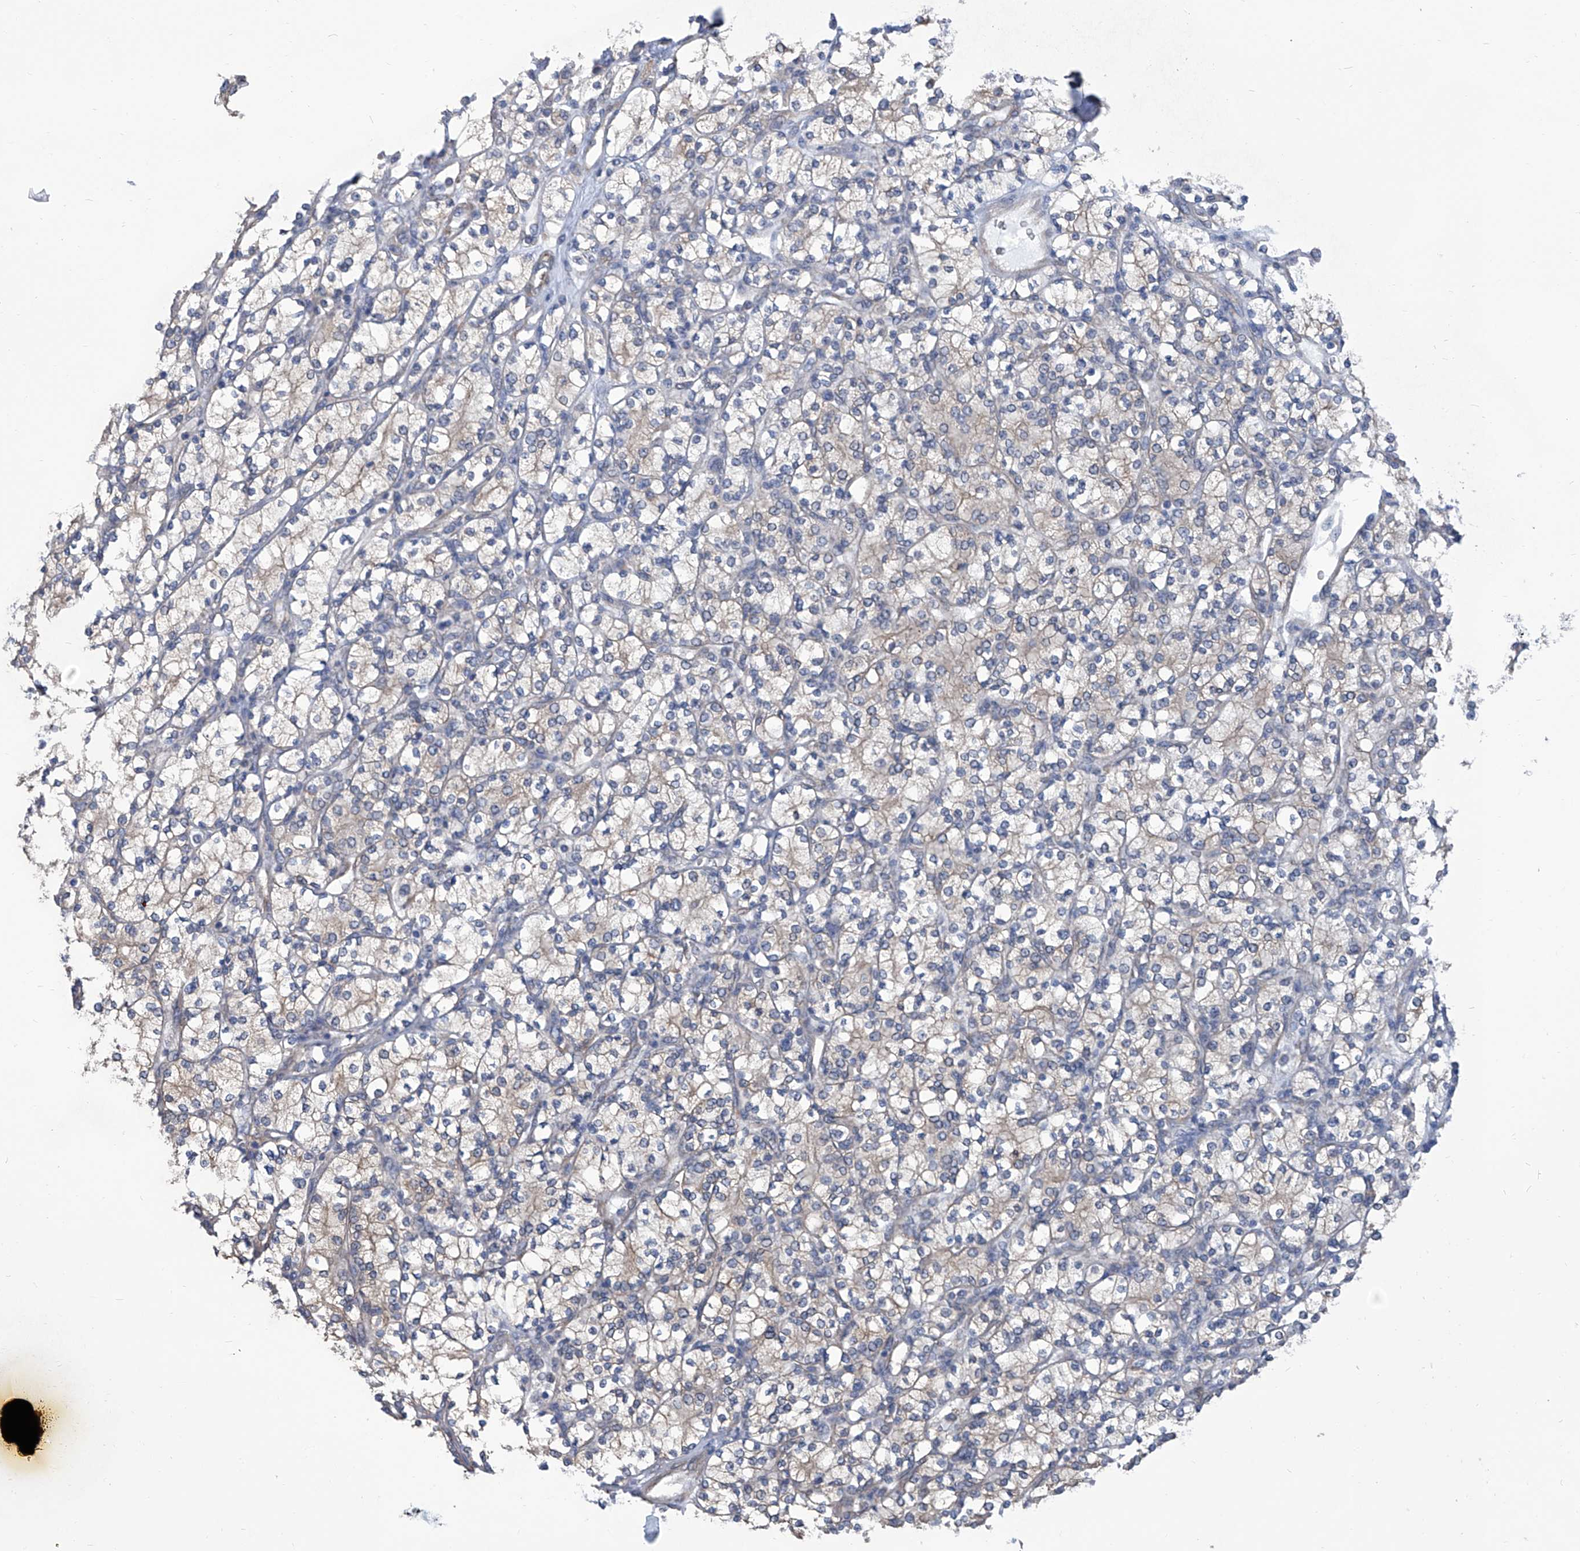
{"staining": {"intensity": "weak", "quantity": "25%-75%", "location": "cytoplasmic/membranous"}, "tissue": "renal cancer", "cell_type": "Tumor cells", "image_type": "cancer", "snomed": [{"axis": "morphology", "description": "Adenocarcinoma, NOS"}, {"axis": "topography", "description": "Kidney"}], "caption": "Immunohistochemical staining of human renal cancer (adenocarcinoma) reveals low levels of weak cytoplasmic/membranous protein staining in about 25%-75% of tumor cells. (DAB (3,3'-diaminobenzidine) IHC with brightfield microscopy, high magnification).", "gene": "SMS", "patient": {"sex": "male", "age": 77}}